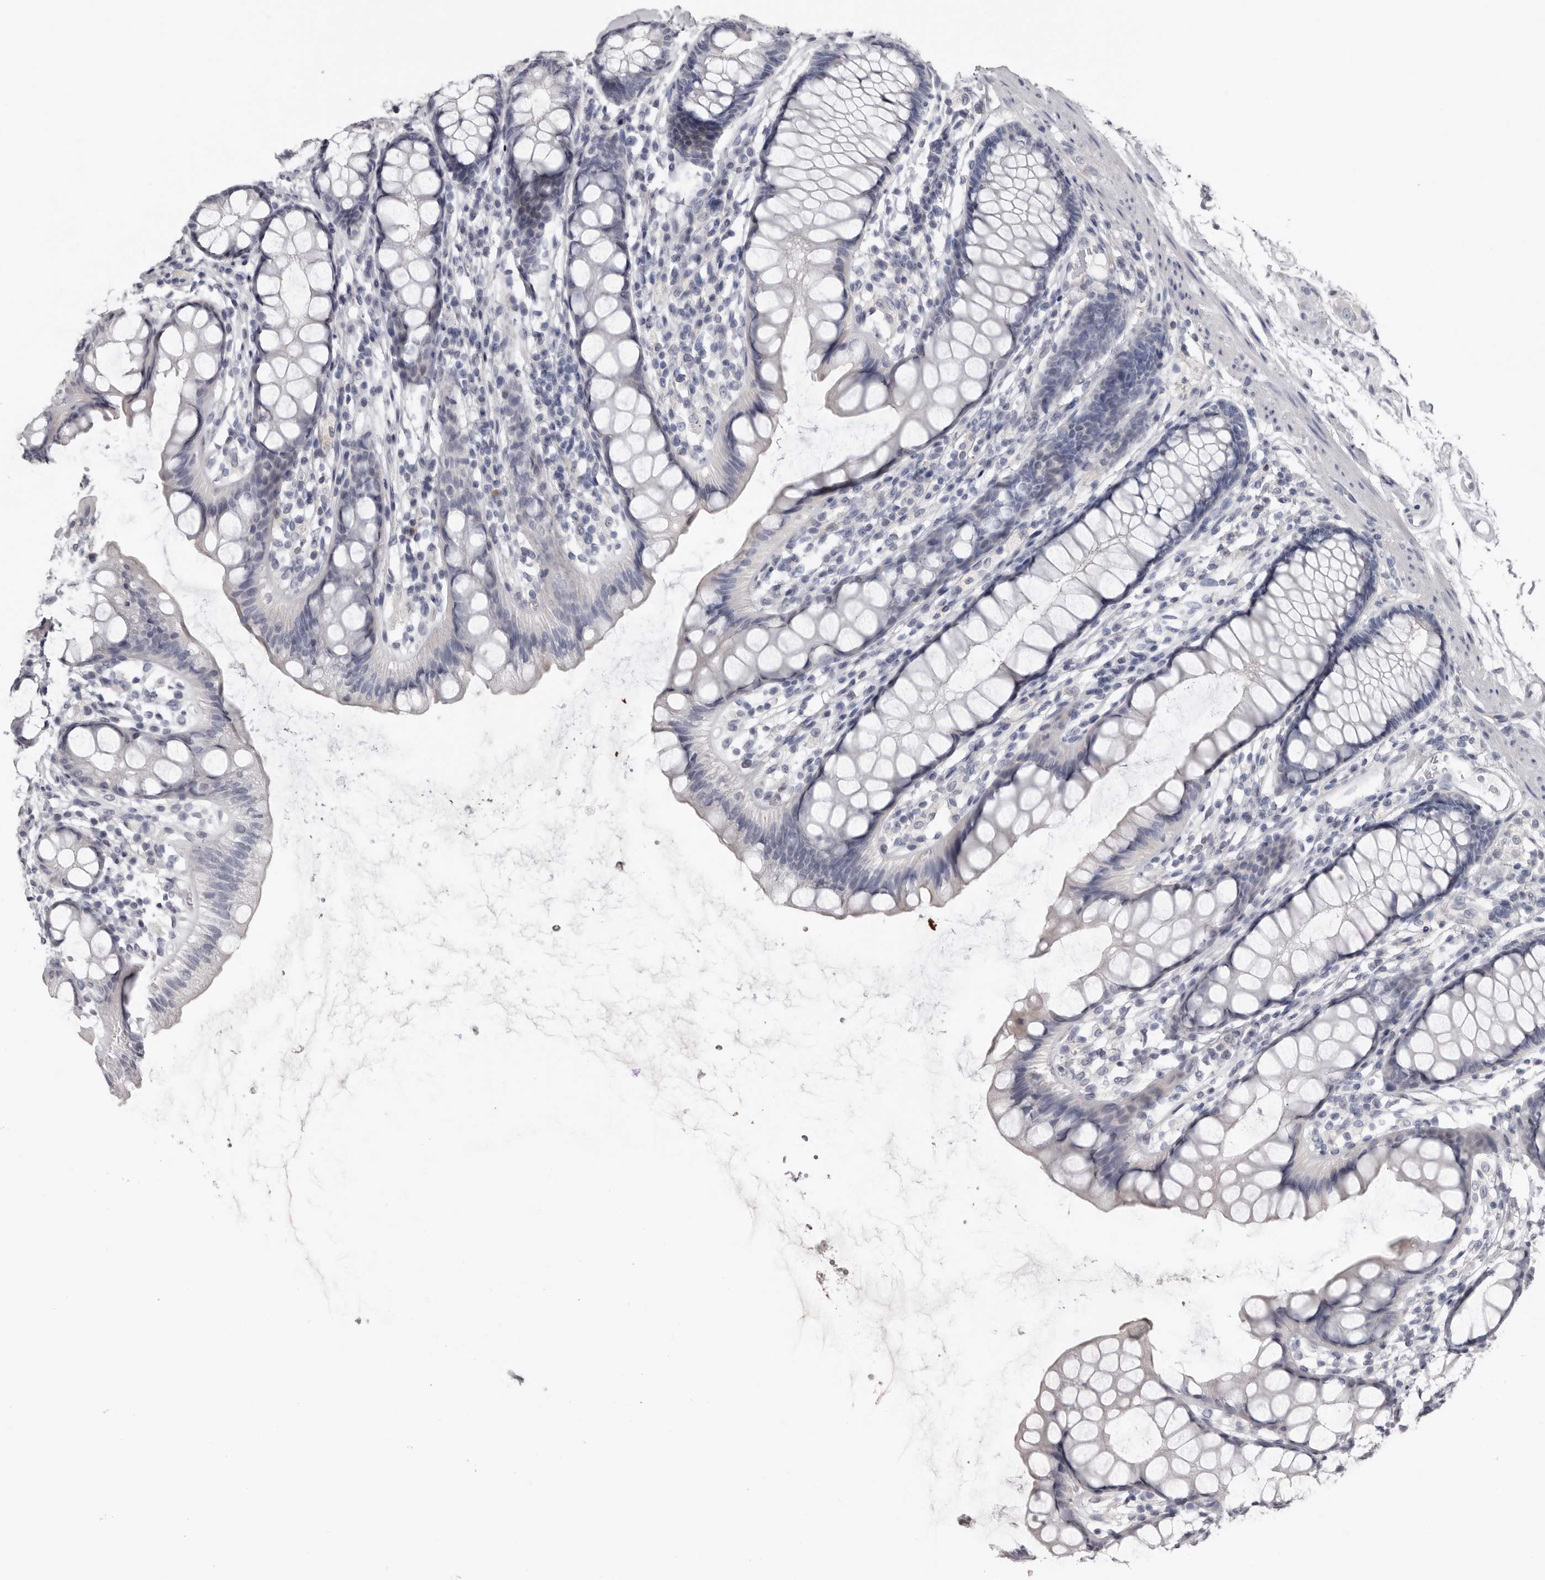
{"staining": {"intensity": "negative", "quantity": "none", "location": "none"}, "tissue": "rectum", "cell_type": "Glandular cells", "image_type": "normal", "snomed": [{"axis": "morphology", "description": "Normal tissue, NOS"}, {"axis": "topography", "description": "Rectum"}], "caption": "A micrograph of human rectum is negative for staining in glandular cells. (IHC, brightfield microscopy, high magnification).", "gene": "FABP7", "patient": {"sex": "female", "age": 65}}